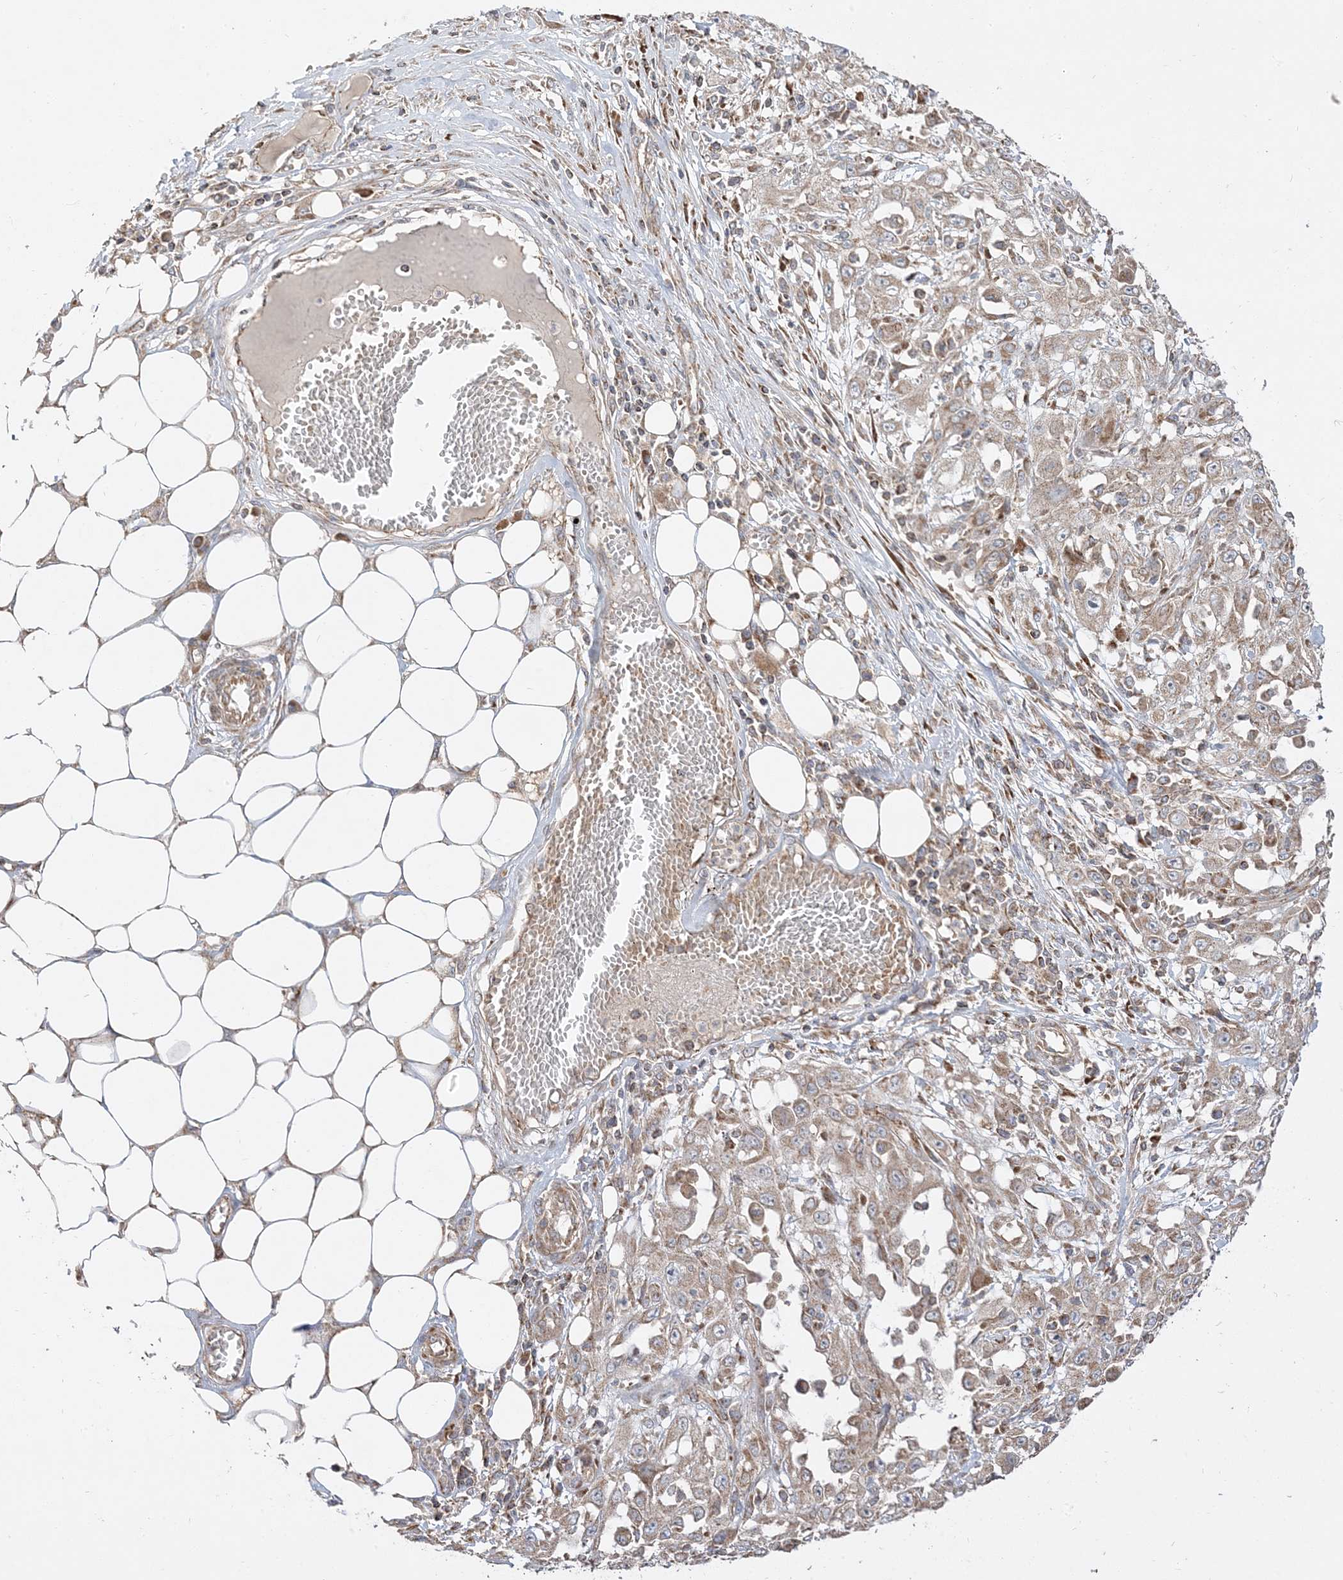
{"staining": {"intensity": "weak", "quantity": ">75%", "location": "cytoplasmic/membranous"}, "tissue": "skin cancer", "cell_type": "Tumor cells", "image_type": "cancer", "snomed": [{"axis": "morphology", "description": "Squamous cell carcinoma, NOS"}, {"axis": "morphology", "description": "Squamous cell carcinoma, metastatic, NOS"}, {"axis": "topography", "description": "Skin"}, {"axis": "topography", "description": "Lymph node"}], "caption": "Protein staining shows weak cytoplasmic/membranous positivity in approximately >75% of tumor cells in skin cancer.", "gene": "AARS2", "patient": {"sex": "male", "age": 75}}